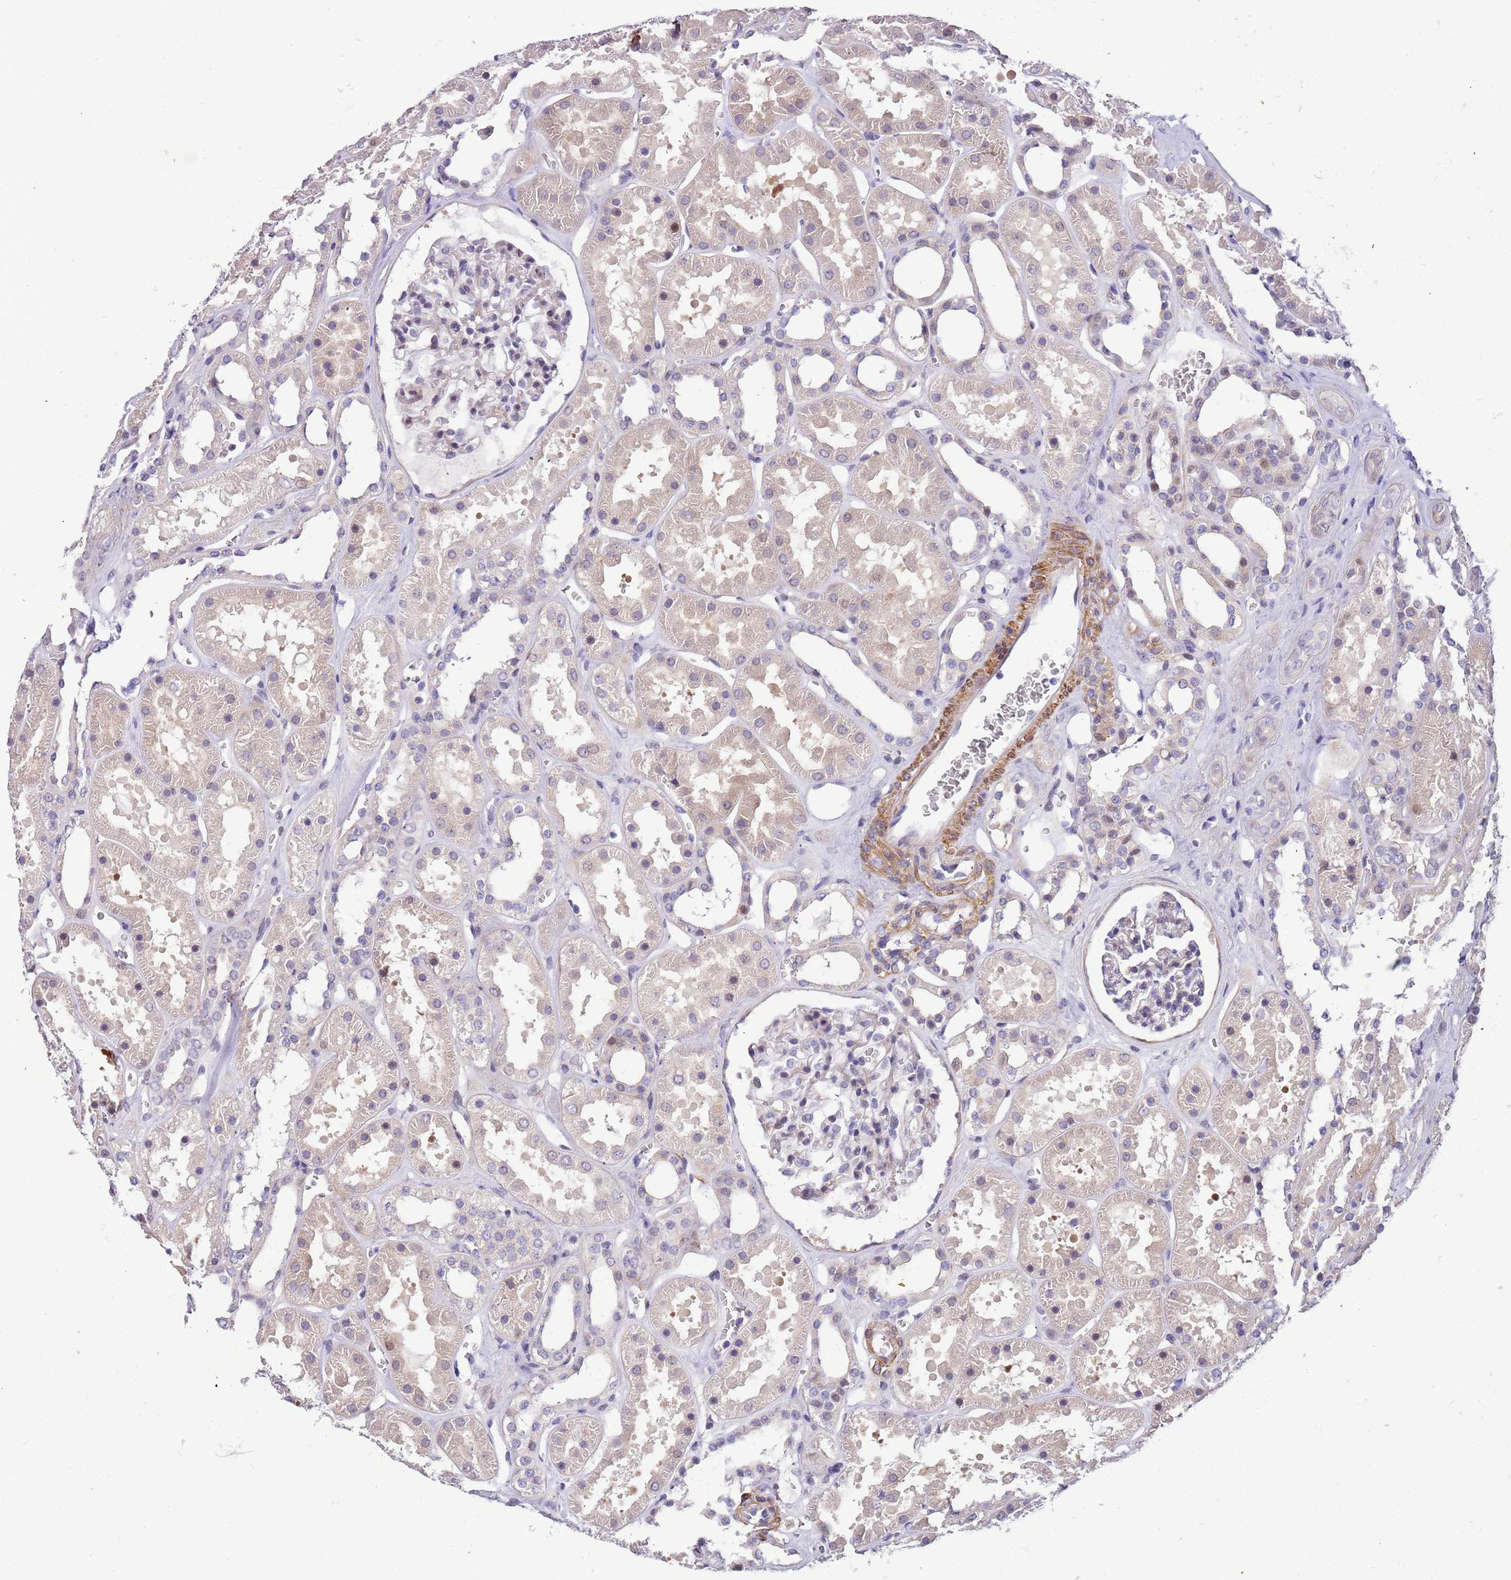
{"staining": {"intensity": "negative", "quantity": "none", "location": "none"}, "tissue": "kidney", "cell_type": "Cells in glomeruli", "image_type": "normal", "snomed": [{"axis": "morphology", "description": "Normal tissue, NOS"}, {"axis": "topography", "description": "Kidney"}], "caption": "Unremarkable kidney was stained to show a protein in brown. There is no significant positivity in cells in glomeruli.", "gene": "PLEKHH1", "patient": {"sex": "female", "age": 41}}